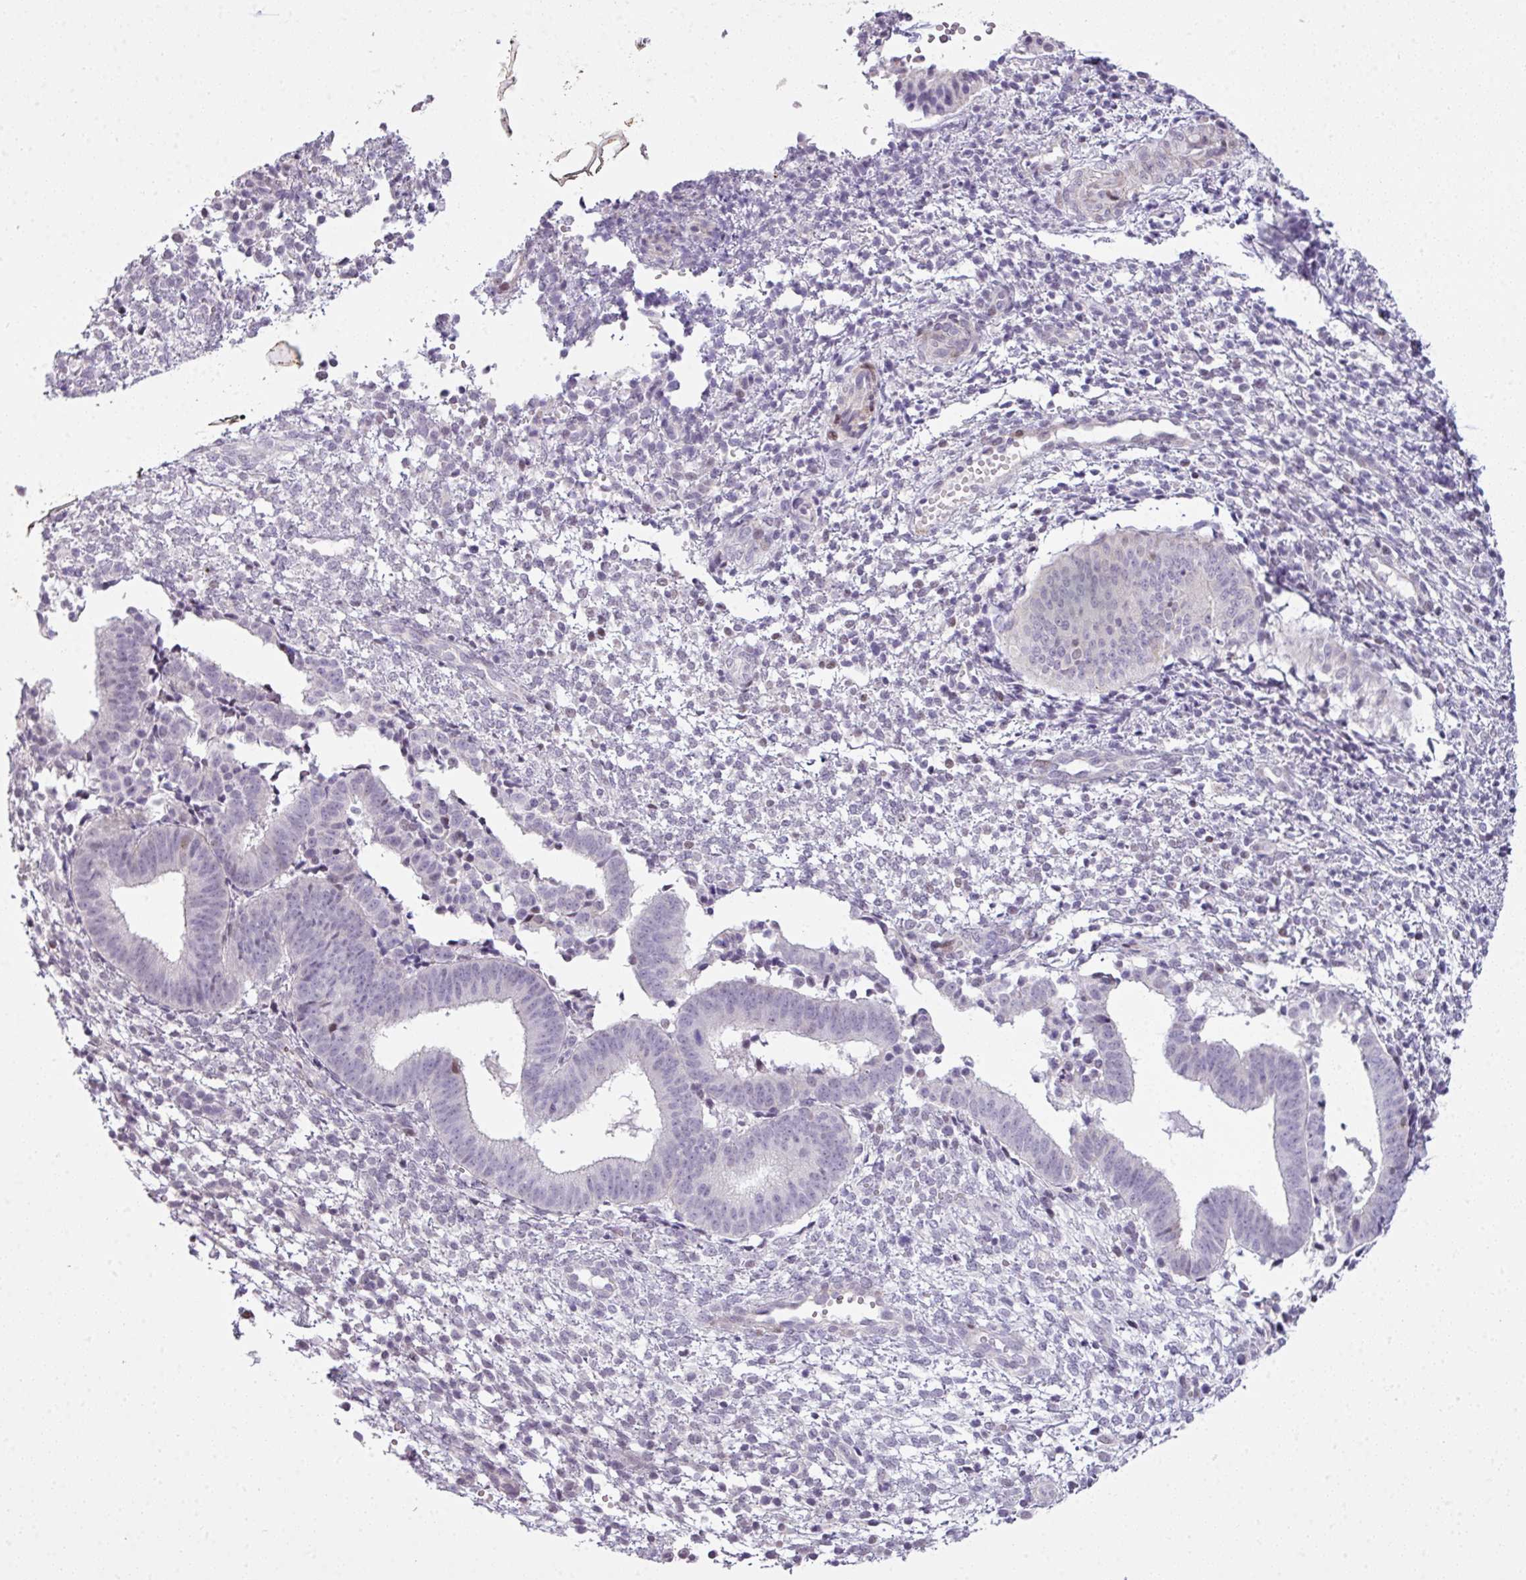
{"staining": {"intensity": "negative", "quantity": "none", "location": "none"}, "tissue": "endometrium", "cell_type": "Cells in endometrial stroma", "image_type": "normal", "snomed": [{"axis": "morphology", "description": "Normal tissue, NOS"}, {"axis": "topography", "description": "Endometrium"}], "caption": "This is an immunohistochemistry (IHC) histopathology image of benign endometrium. There is no staining in cells in endometrial stroma.", "gene": "ZNF688", "patient": {"sex": "female", "age": 49}}